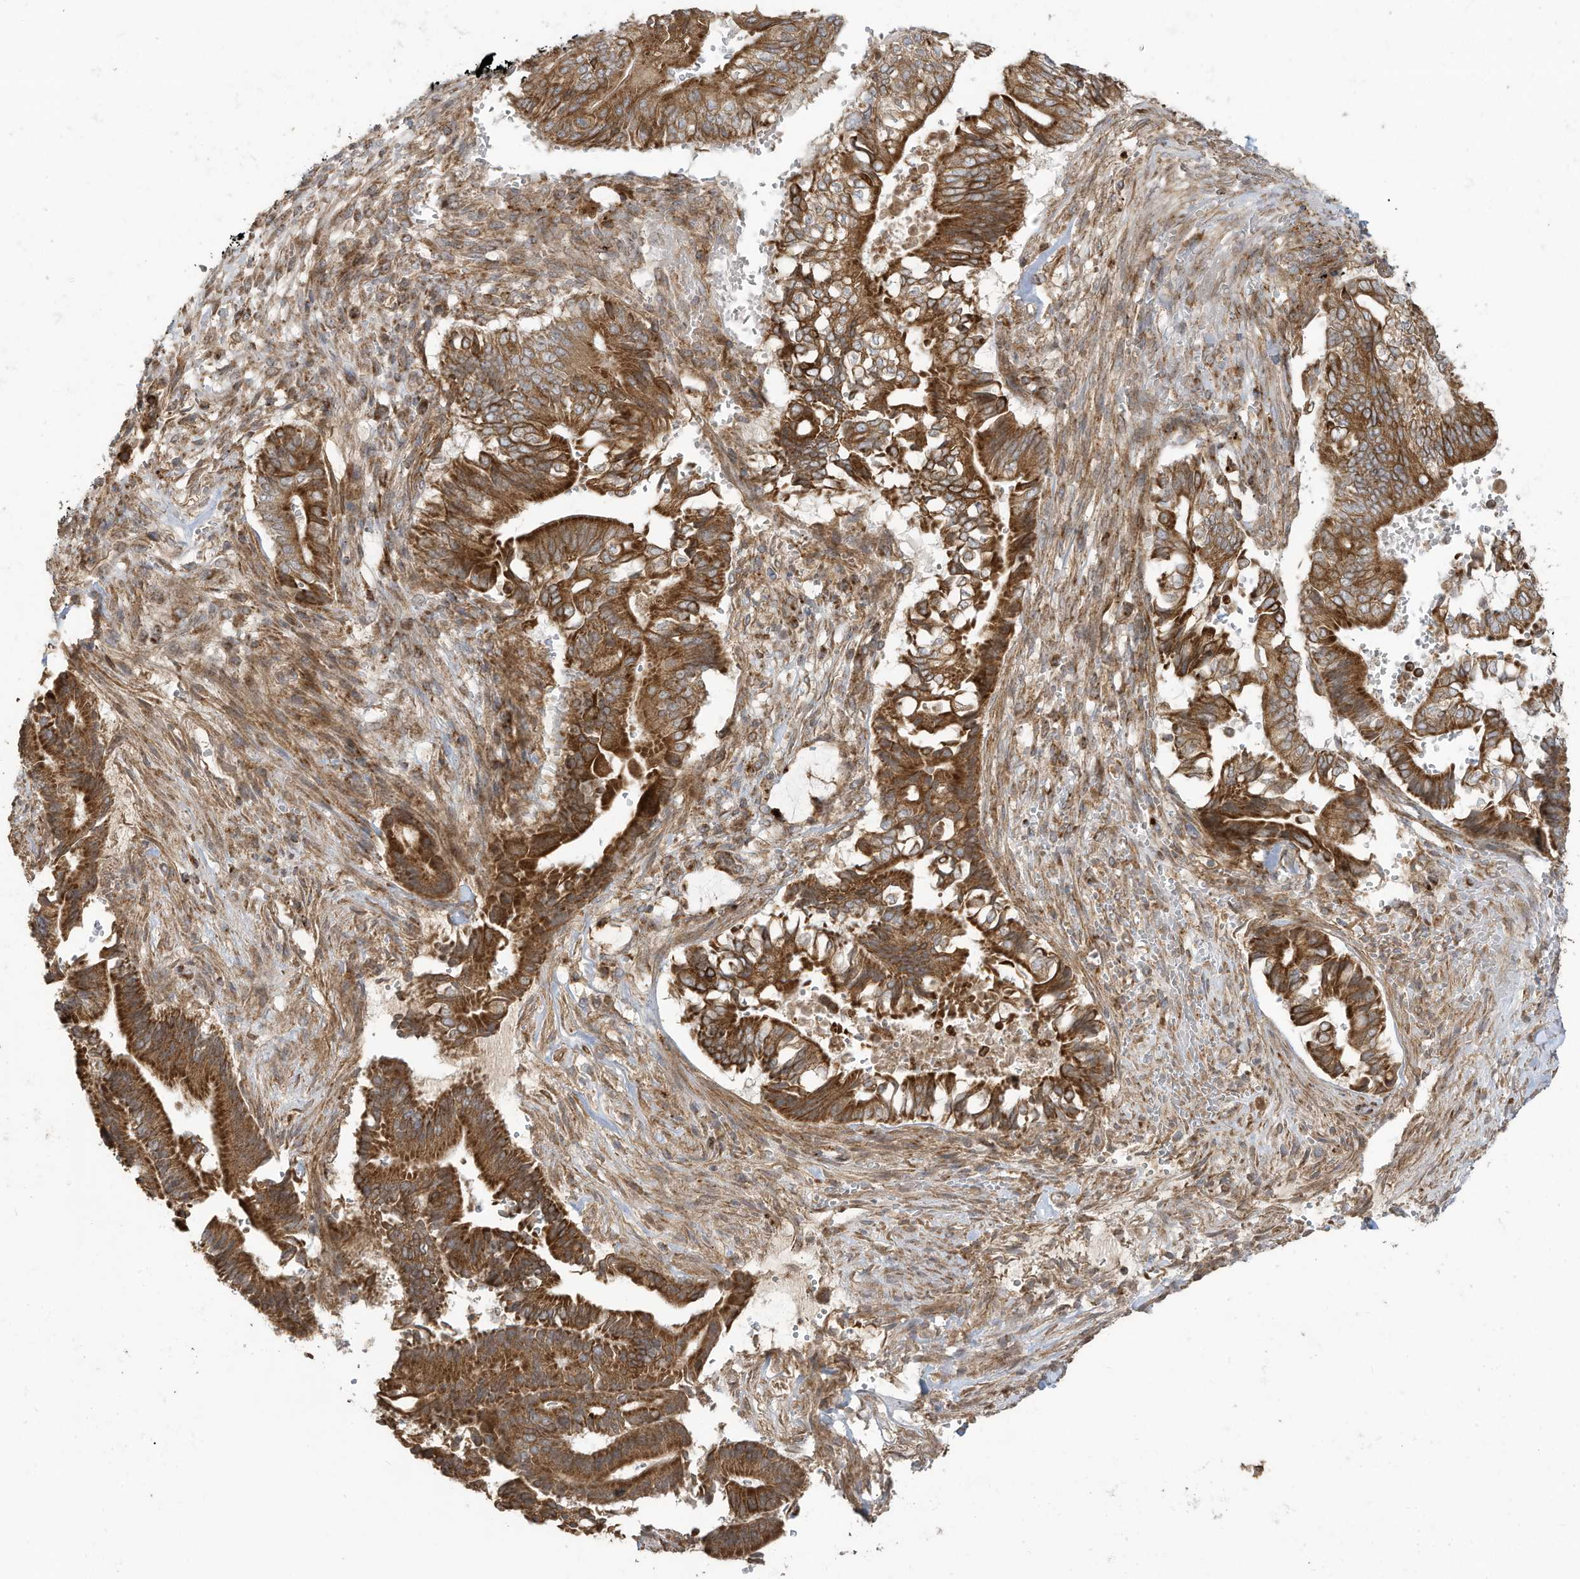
{"staining": {"intensity": "moderate", "quantity": ">75%", "location": "cytoplasmic/membranous"}, "tissue": "pancreatic cancer", "cell_type": "Tumor cells", "image_type": "cancer", "snomed": [{"axis": "morphology", "description": "Adenocarcinoma, NOS"}, {"axis": "topography", "description": "Pancreas"}], "caption": "Adenocarcinoma (pancreatic) stained with a brown dye displays moderate cytoplasmic/membranous positive positivity in approximately >75% of tumor cells.", "gene": "C2orf74", "patient": {"sex": "male", "age": 68}}